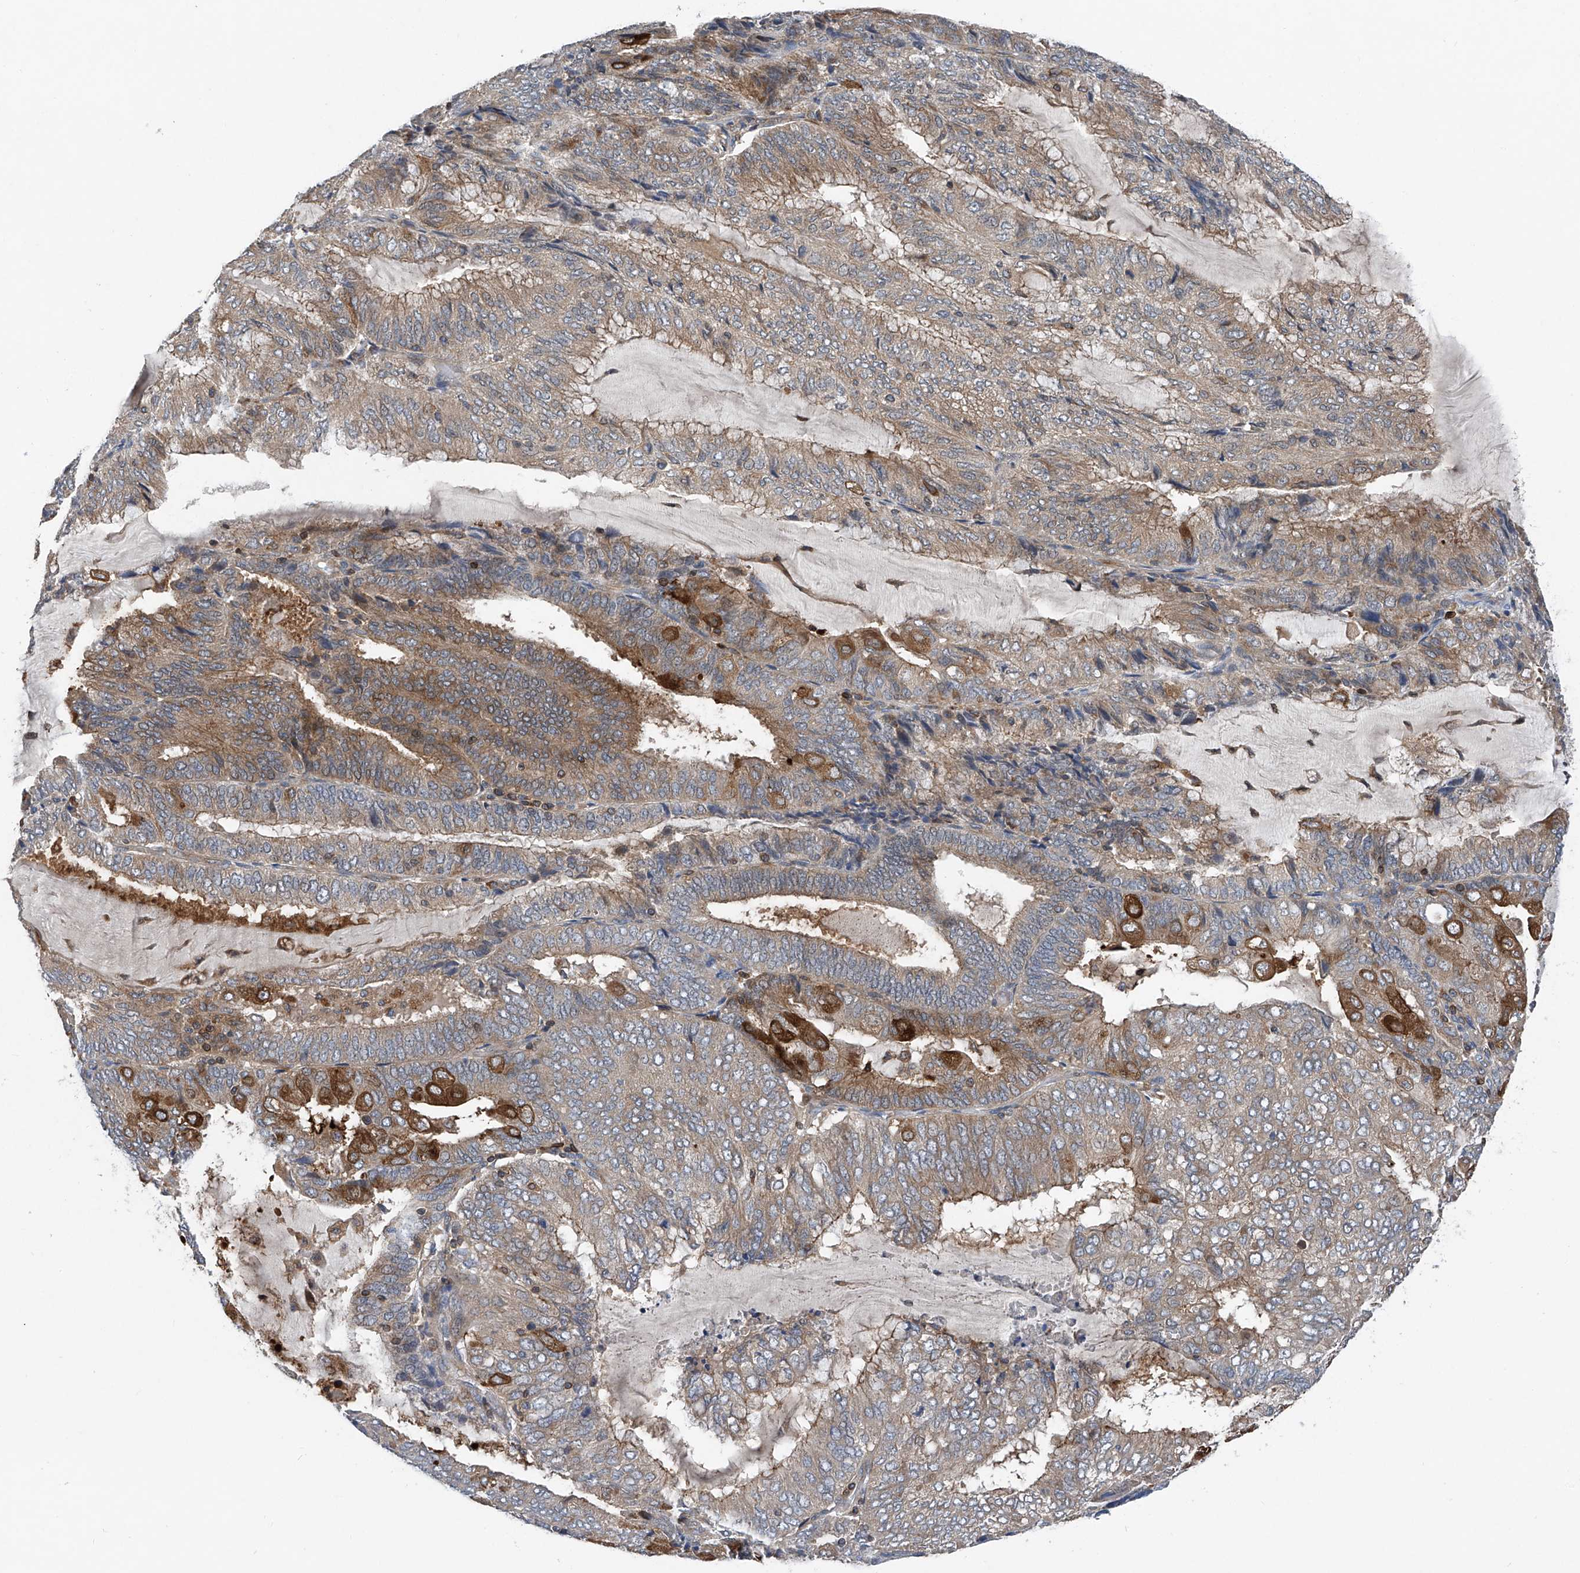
{"staining": {"intensity": "strong", "quantity": "25%-75%", "location": "cytoplasmic/membranous"}, "tissue": "endometrial cancer", "cell_type": "Tumor cells", "image_type": "cancer", "snomed": [{"axis": "morphology", "description": "Adenocarcinoma, NOS"}, {"axis": "topography", "description": "Endometrium"}], "caption": "Endometrial adenocarcinoma was stained to show a protein in brown. There is high levels of strong cytoplasmic/membranous positivity in about 25%-75% of tumor cells.", "gene": "TRIM38", "patient": {"sex": "female", "age": 81}}